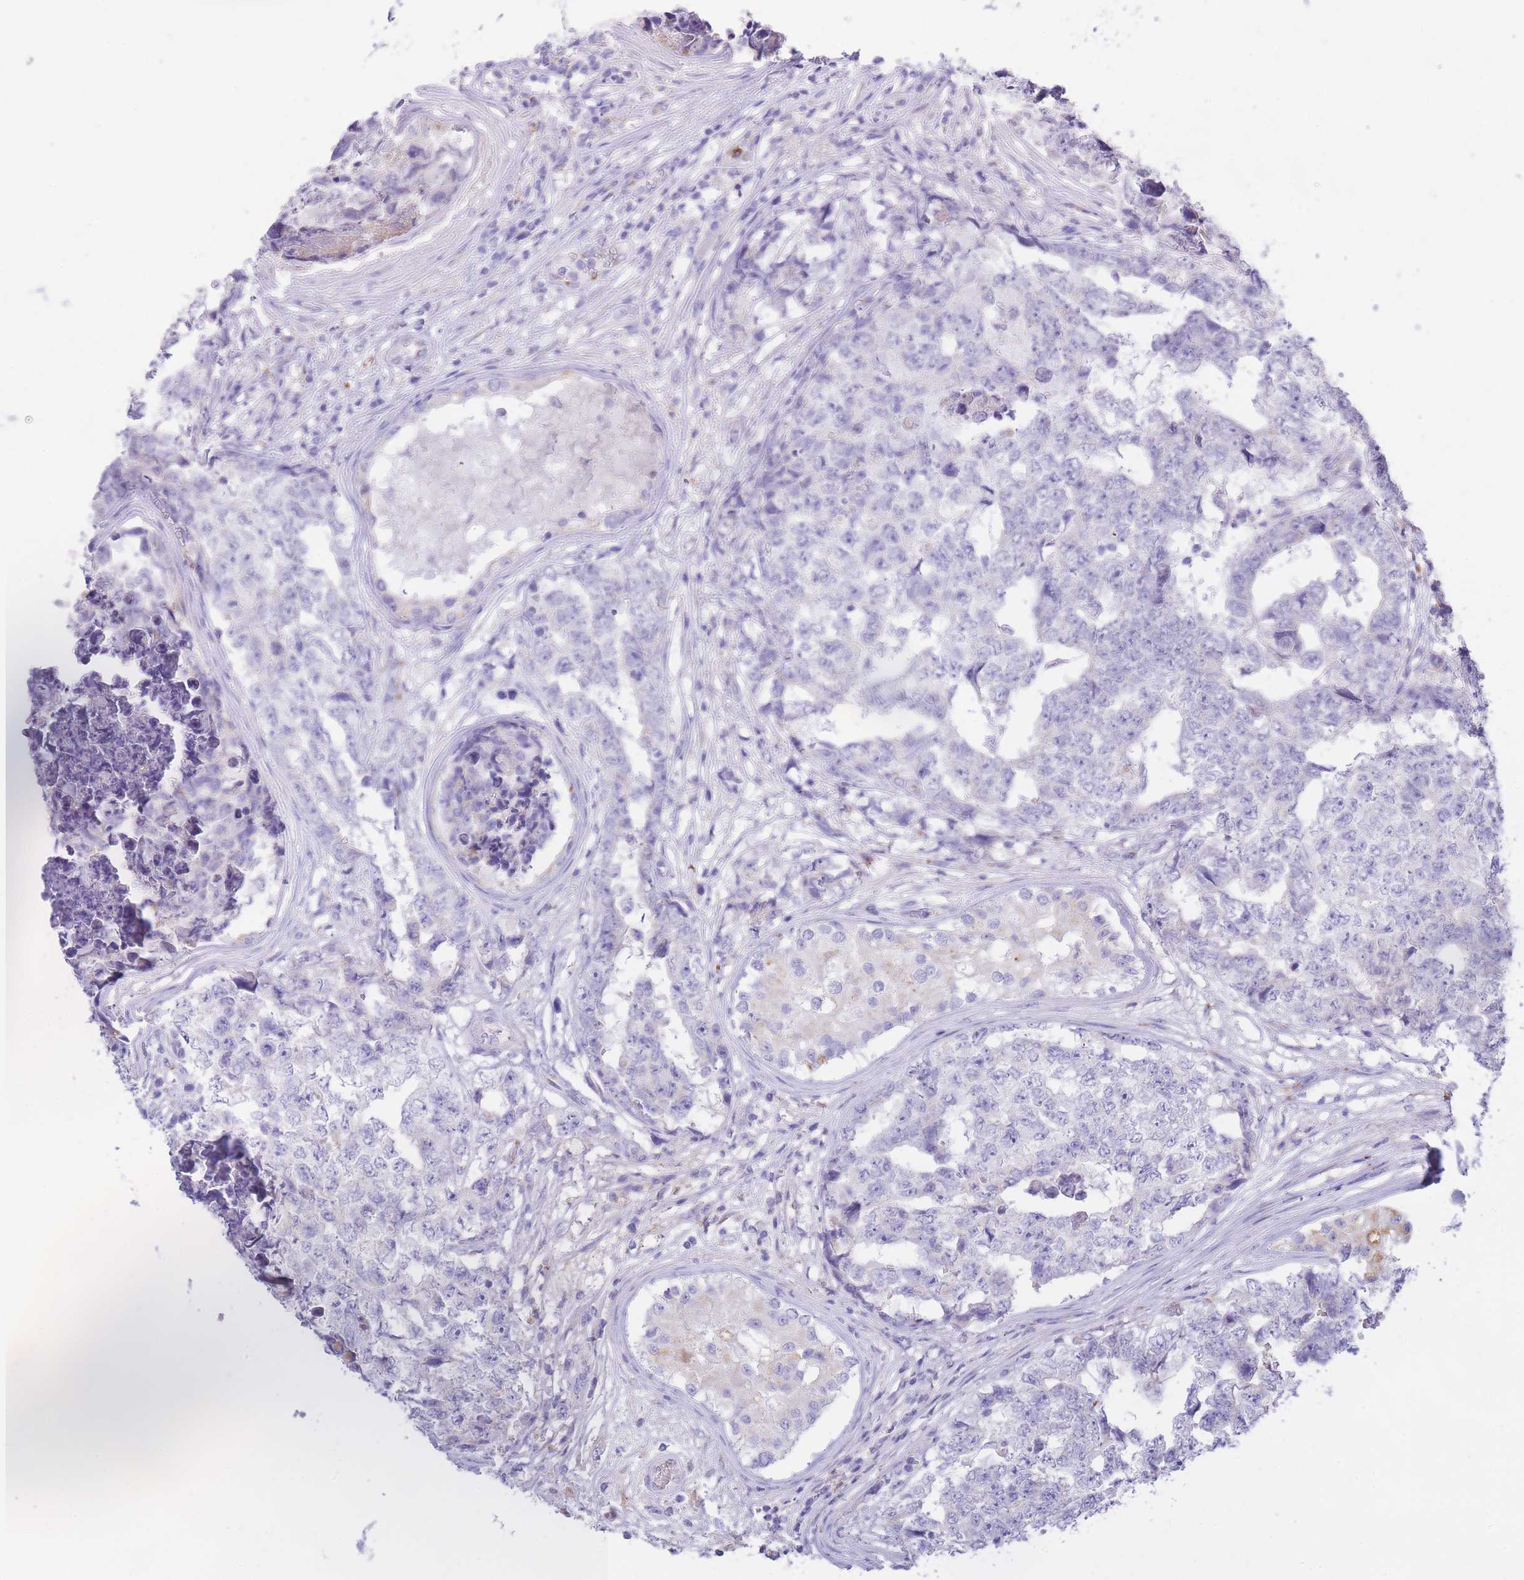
{"staining": {"intensity": "negative", "quantity": "none", "location": "none"}, "tissue": "testis cancer", "cell_type": "Tumor cells", "image_type": "cancer", "snomed": [{"axis": "morphology", "description": "Carcinoma, Embryonal, NOS"}, {"axis": "topography", "description": "Testis"}], "caption": "High magnification brightfield microscopy of testis cancer stained with DAB (brown) and counterstained with hematoxylin (blue): tumor cells show no significant staining. The staining was performed using DAB to visualize the protein expression in brown, while the nuclei were stained in blue with hematoxylin (Magnification: 20x).", "gene": "CENPM", "patient": {"sex": "male", "age": 25}}